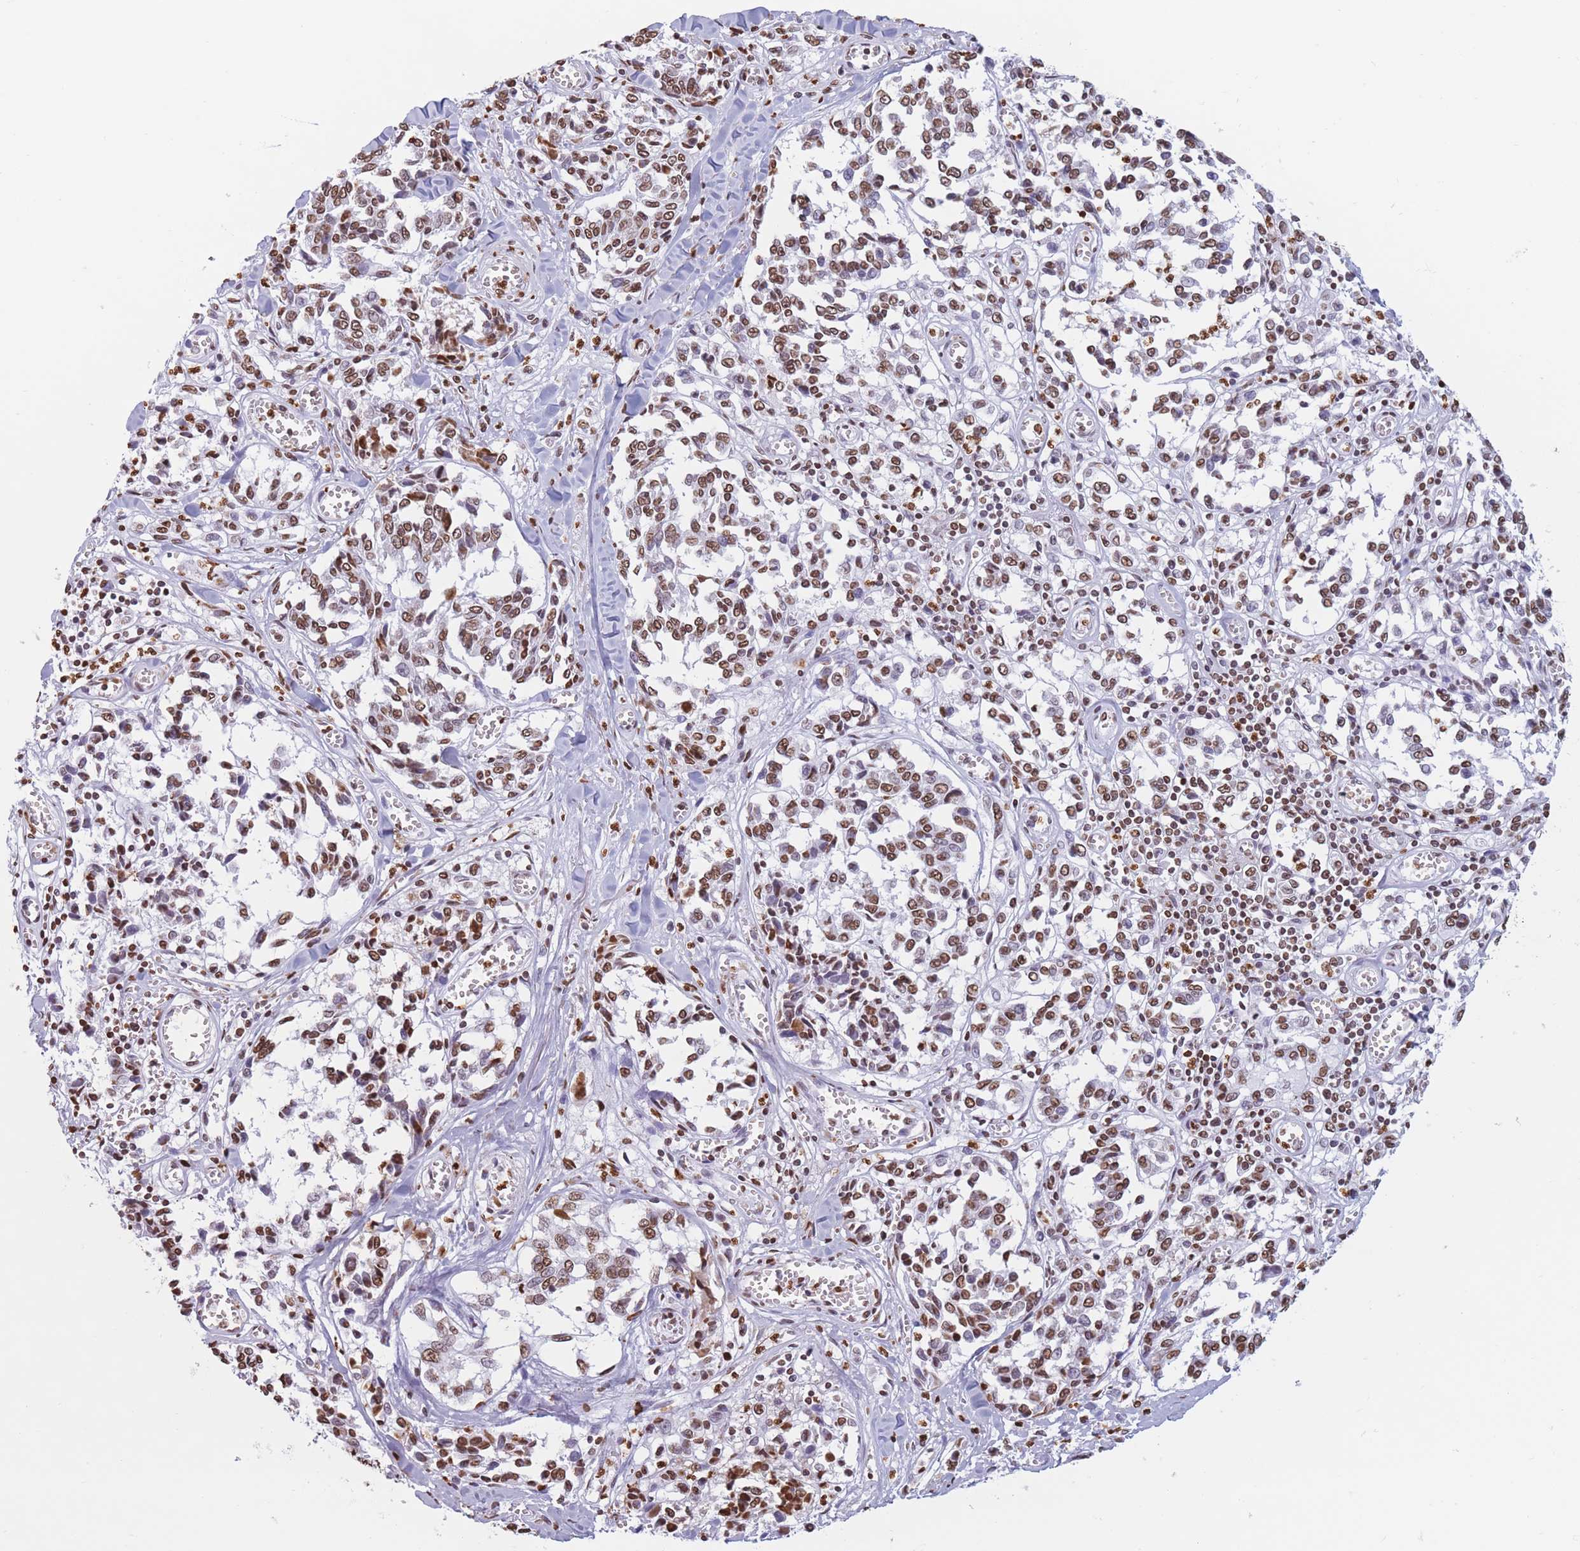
{"staining": {"intensity": "moderate", "quantity": ">75%", "location": "nuclear"}, "tissue": "melanoma", "cell_type": "Tumor cells", "image_type": "cancer", "snomed": [{"axis": "morphology", "description": "Malignant melanoma, NOS"}, {"axis": "topography", "description": "Skin"}], "caption": "A medium amount of moderate nuclear positivity is seen in about >75% of tumor cells in melanoma tissue.", "gene": "RYK", "patient": {"sex": "female", "age": 64}}